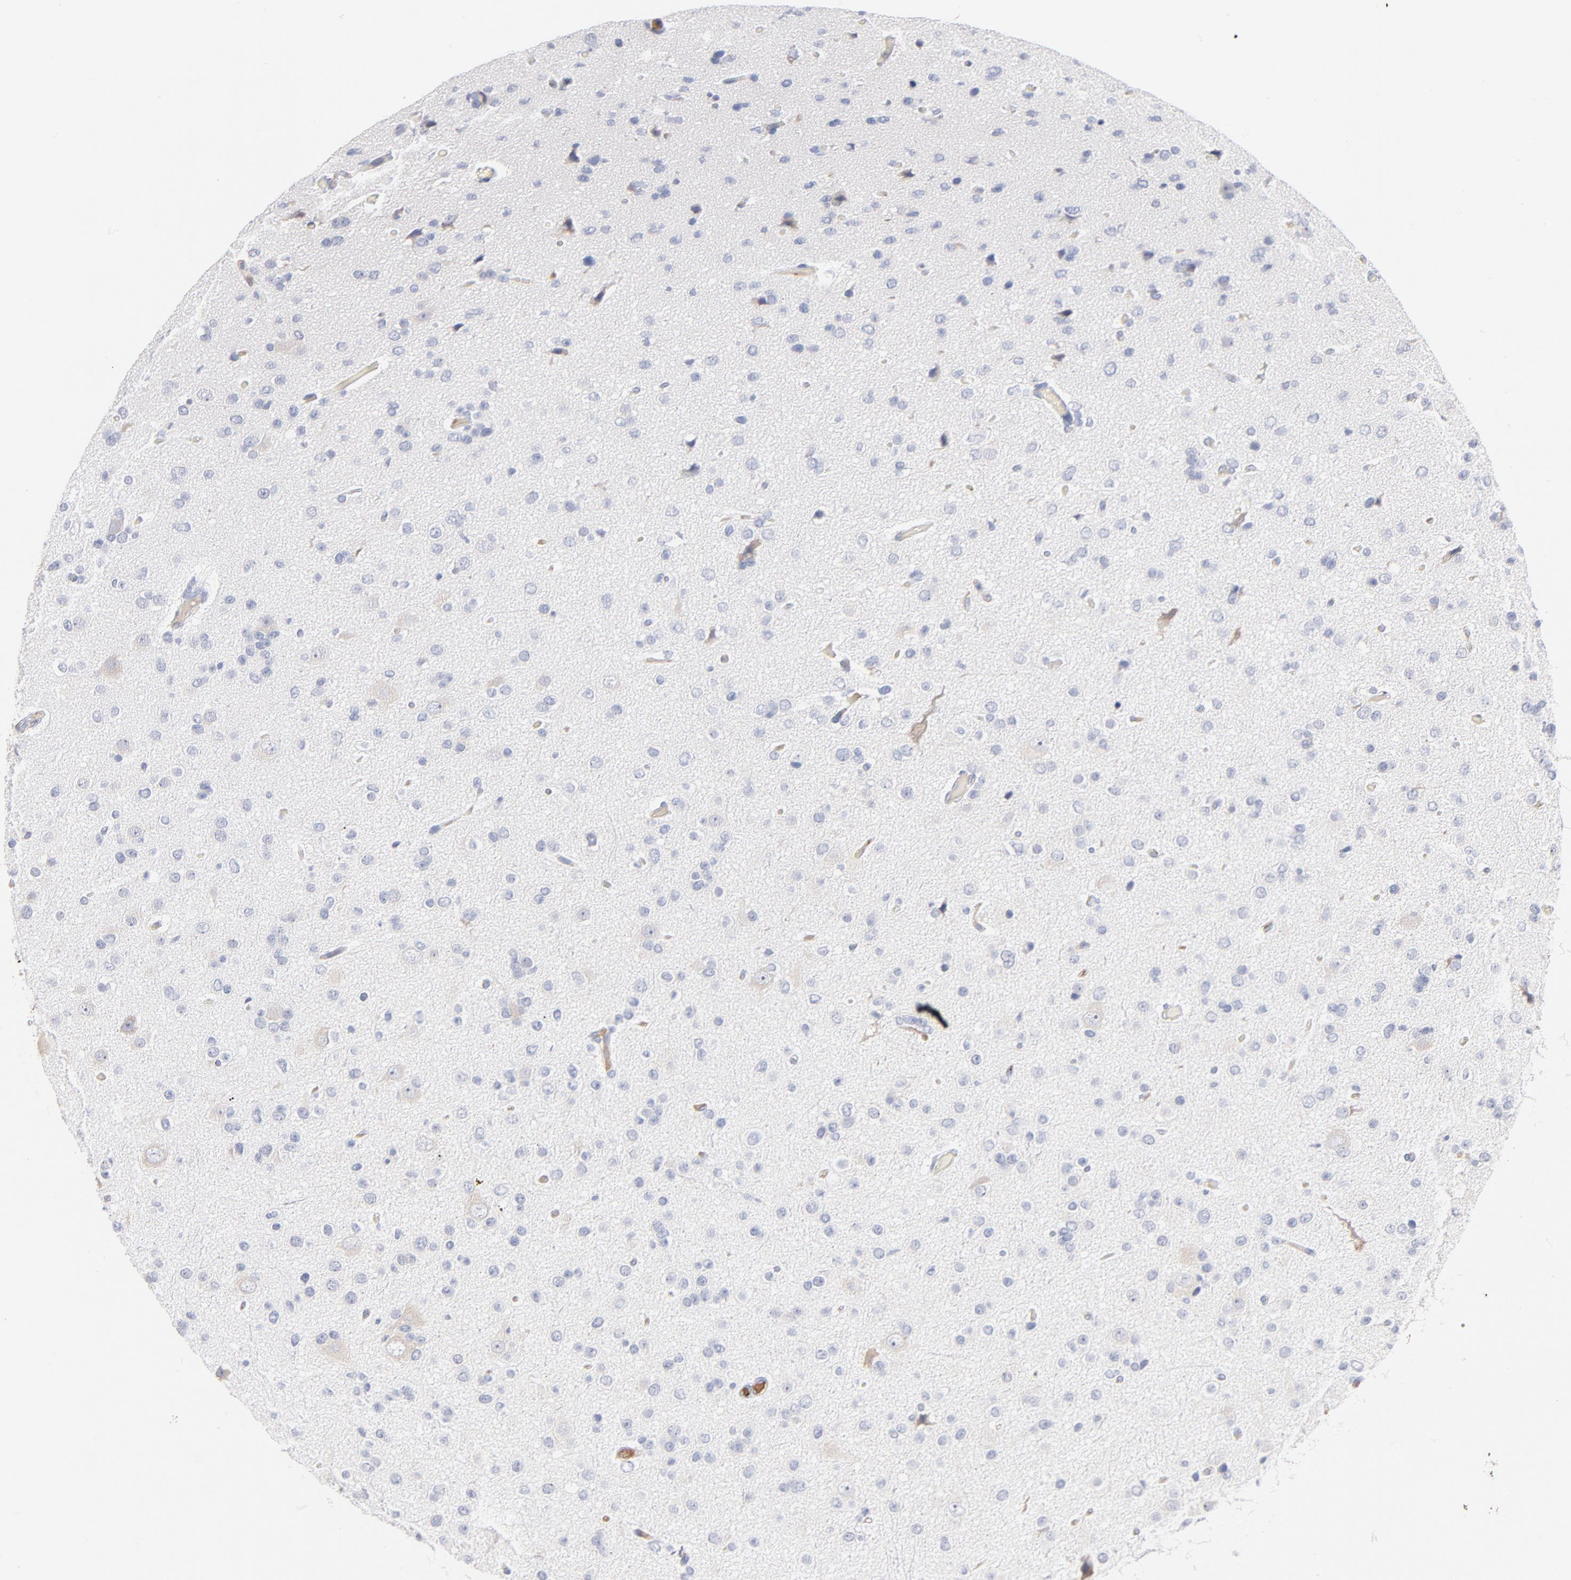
{"staining": {"intensity": "negative", "quantity": "none", "location": "none"}, "tissue": "glioma", "cell_type": "Tumor cells", "image_type": "cancer", "snomed": [{"axis": "morphology", "description": "Glioma, malignant, Low grade"}, {"axis": "topography", "description": "Brain"}], "caption": "This micrograph is of glioma stained with IHC to label a protein in brown with the nuclei are counter-stained blue. There is no positivity in tumor cells.", "gene": "PLAT", "patient": {"sex": "male", "age": 42}}